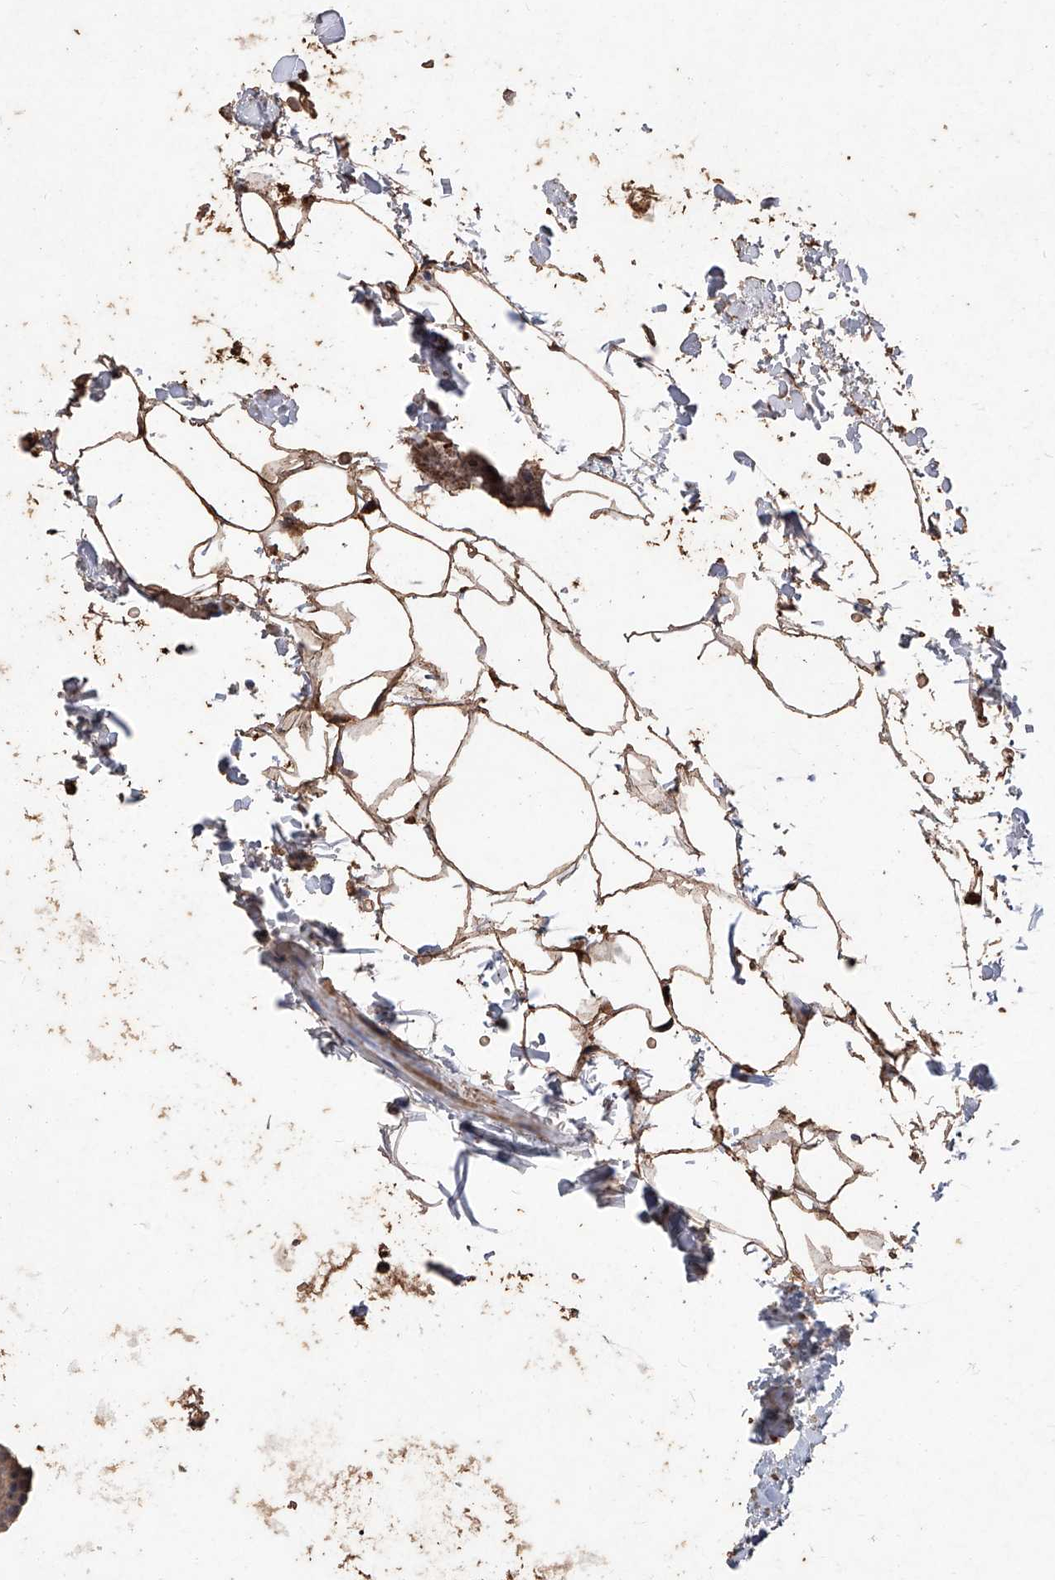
{"staining": {"intensity": "weak", "quantity": ">75%", "location": "cytoplasmic/membranous"}, "tissue": "urothelial cancer", "cell_type": "Tumor cells", "image_type": "cancer", "snomed": [{"axis": "morphology", "description": "Urothelial carcinoma, Low grade"}, {"axis": "topography", "description": "Urinary bladder"}], "caption": "The immunohistochemical stain shows weak cytoplasmic/membranous expression in tumor cells of urothelial cancer tissue.", "gene": "EML1", "patient": {"sex": "female", "age": 60}}